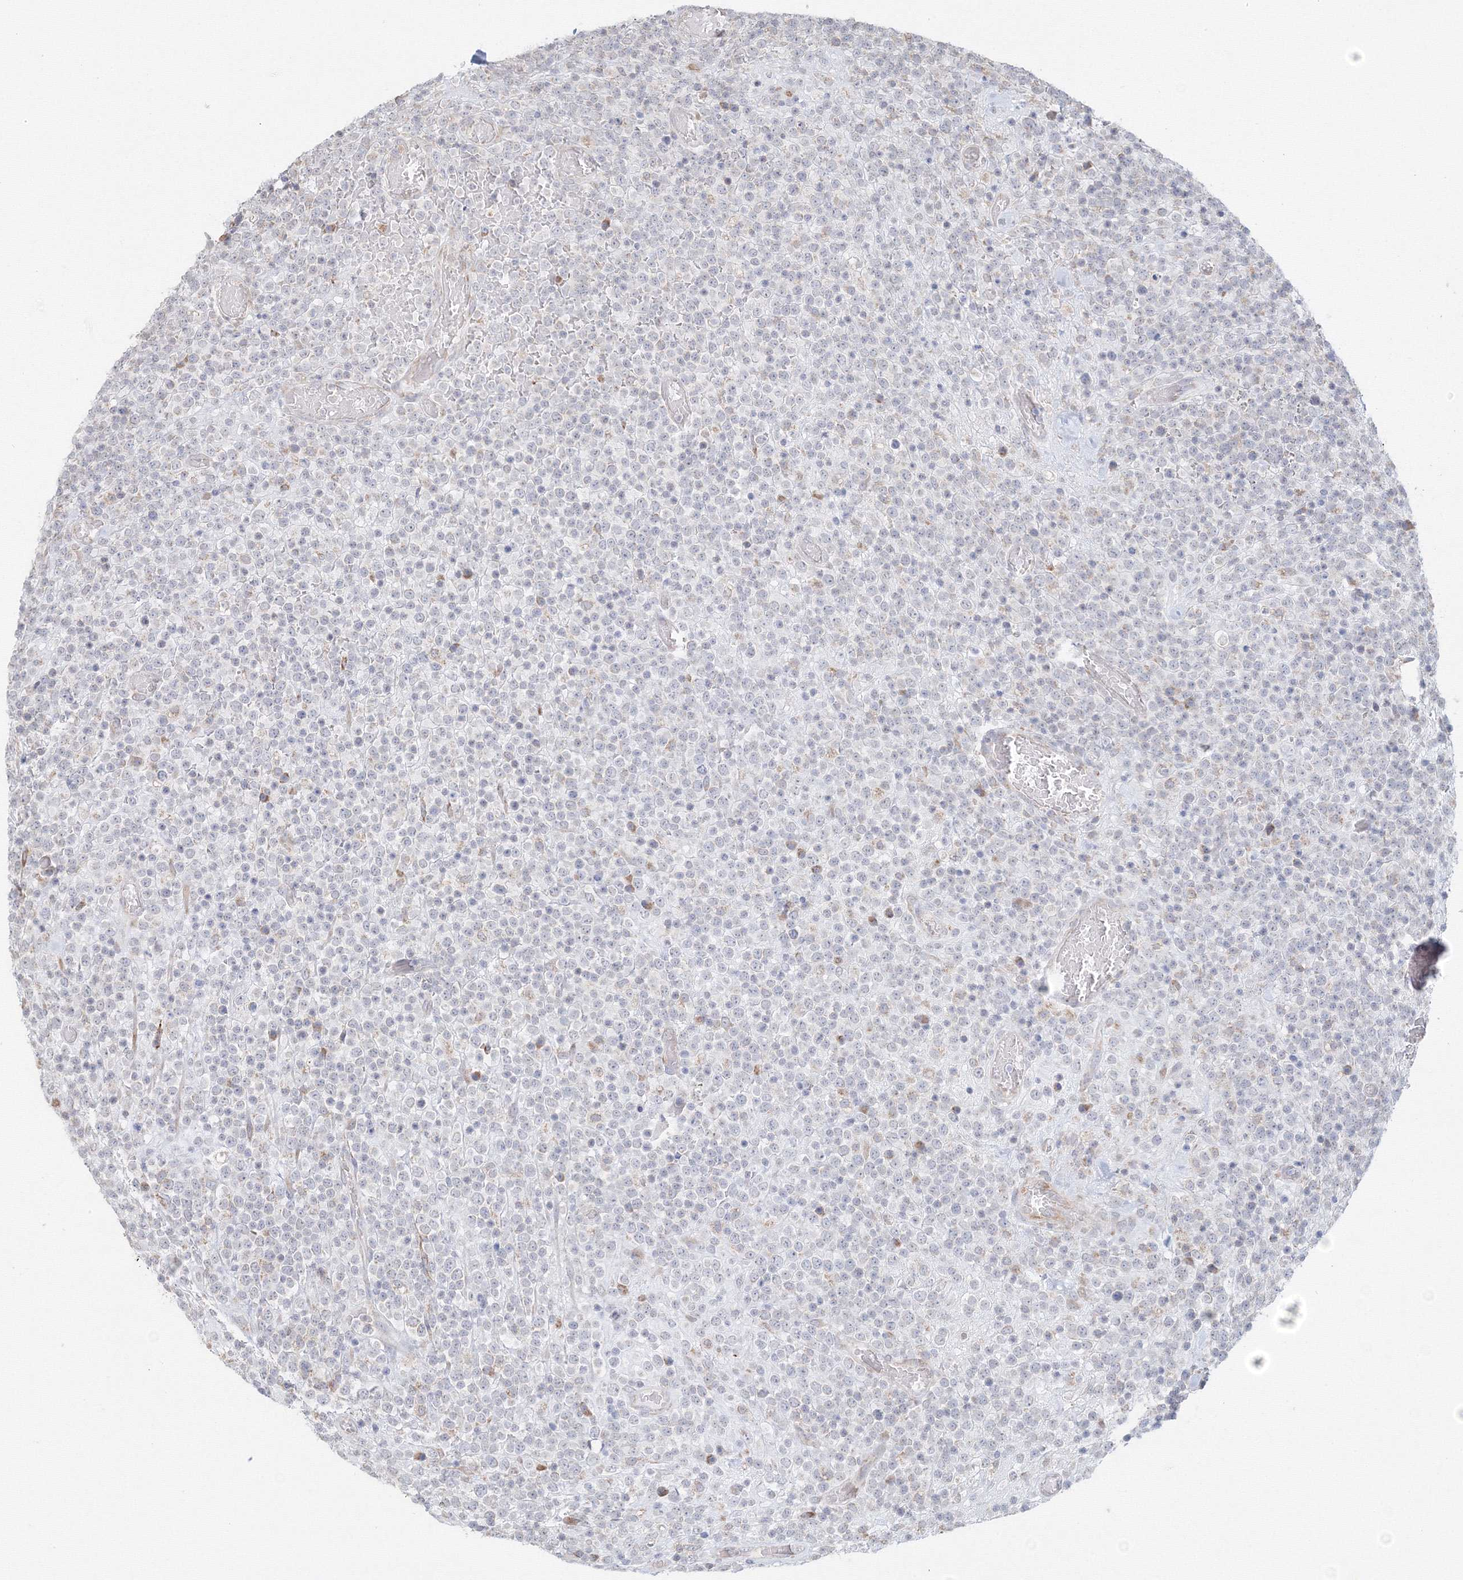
{"staining": {"intensity": "negative", "quantity": "none", "location": "none"}, "tissue": "lymphoma", "cell_type": "Tumor cells", "image_type": "cancer", "snomed": [{"axis": "morphology", "description": "Malignant lymphoma, non-Hodgkin's type, High grade"}, {"axis": "topography", "description": "Colon"}], "caption": "The image shows no significant staining in tumor cells of lymphoma.", "gene": "DHRS12", "patient": {"sex": "female", "age": 53}}